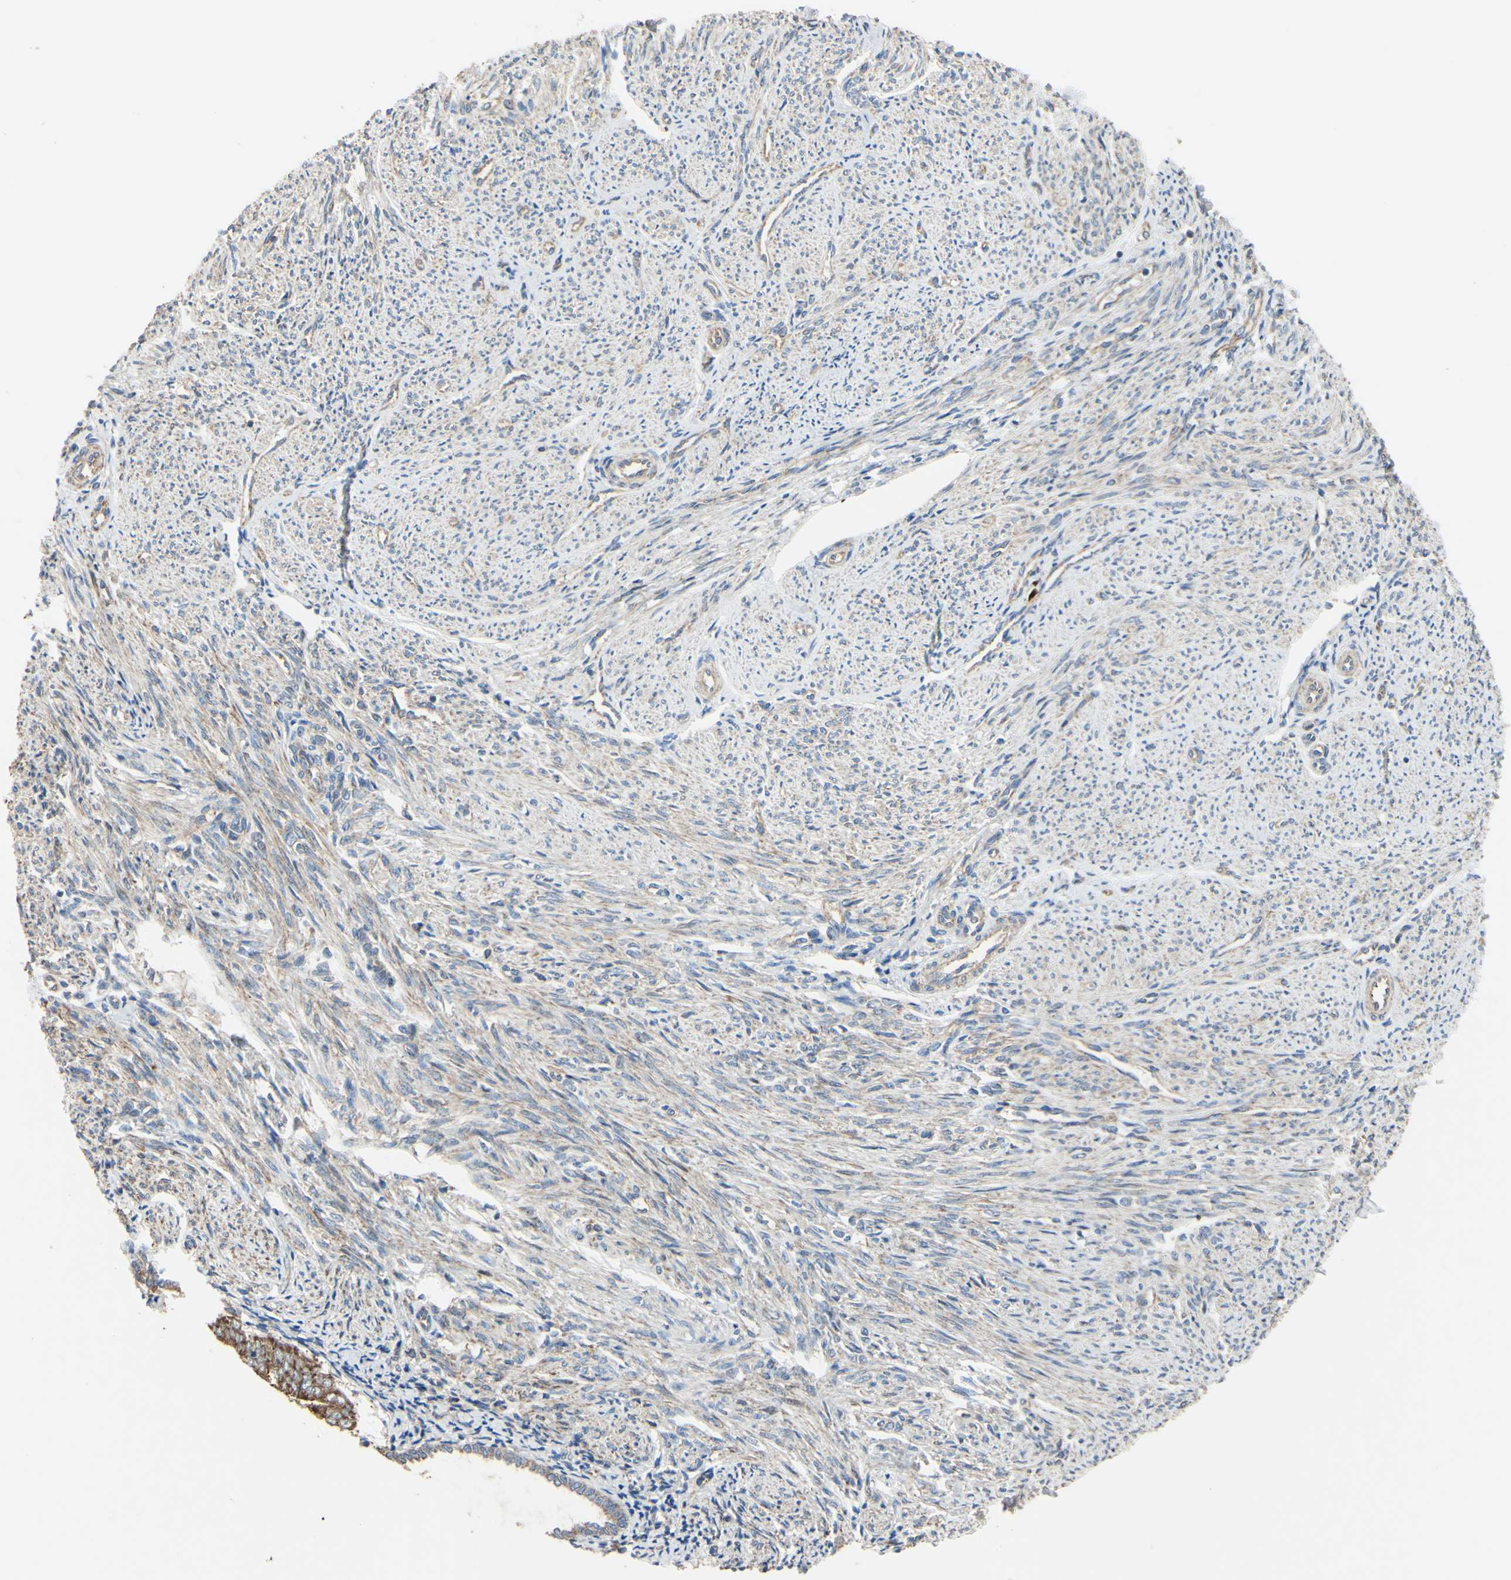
{"staining": {"intensity": "moderate", "quantity": ">75%", "location": "cytoplasmic/membranous"}, "tissue": "smooth muscle", "cell_type": "Smooth muscle cells", "image_type": "normal", "snomed": [{"axis": "morphology", "description": "Normal tissue, NOS"}, {"axis": "topography", "description": "Smooth muscle"}], "caption": "Immunohistochemistry (IHC) of normal smooth muscle demonstrates medium levels of moderate cytoplasmic/membranous positivity in approximately >75% of smooth muscle cells. (DAB (3,3'-diaminobenzidine) = brown stain, brightfield microscopy at high magnification).", "gene": "BECN1", "patient": {"sex": "female", "age": 65}}